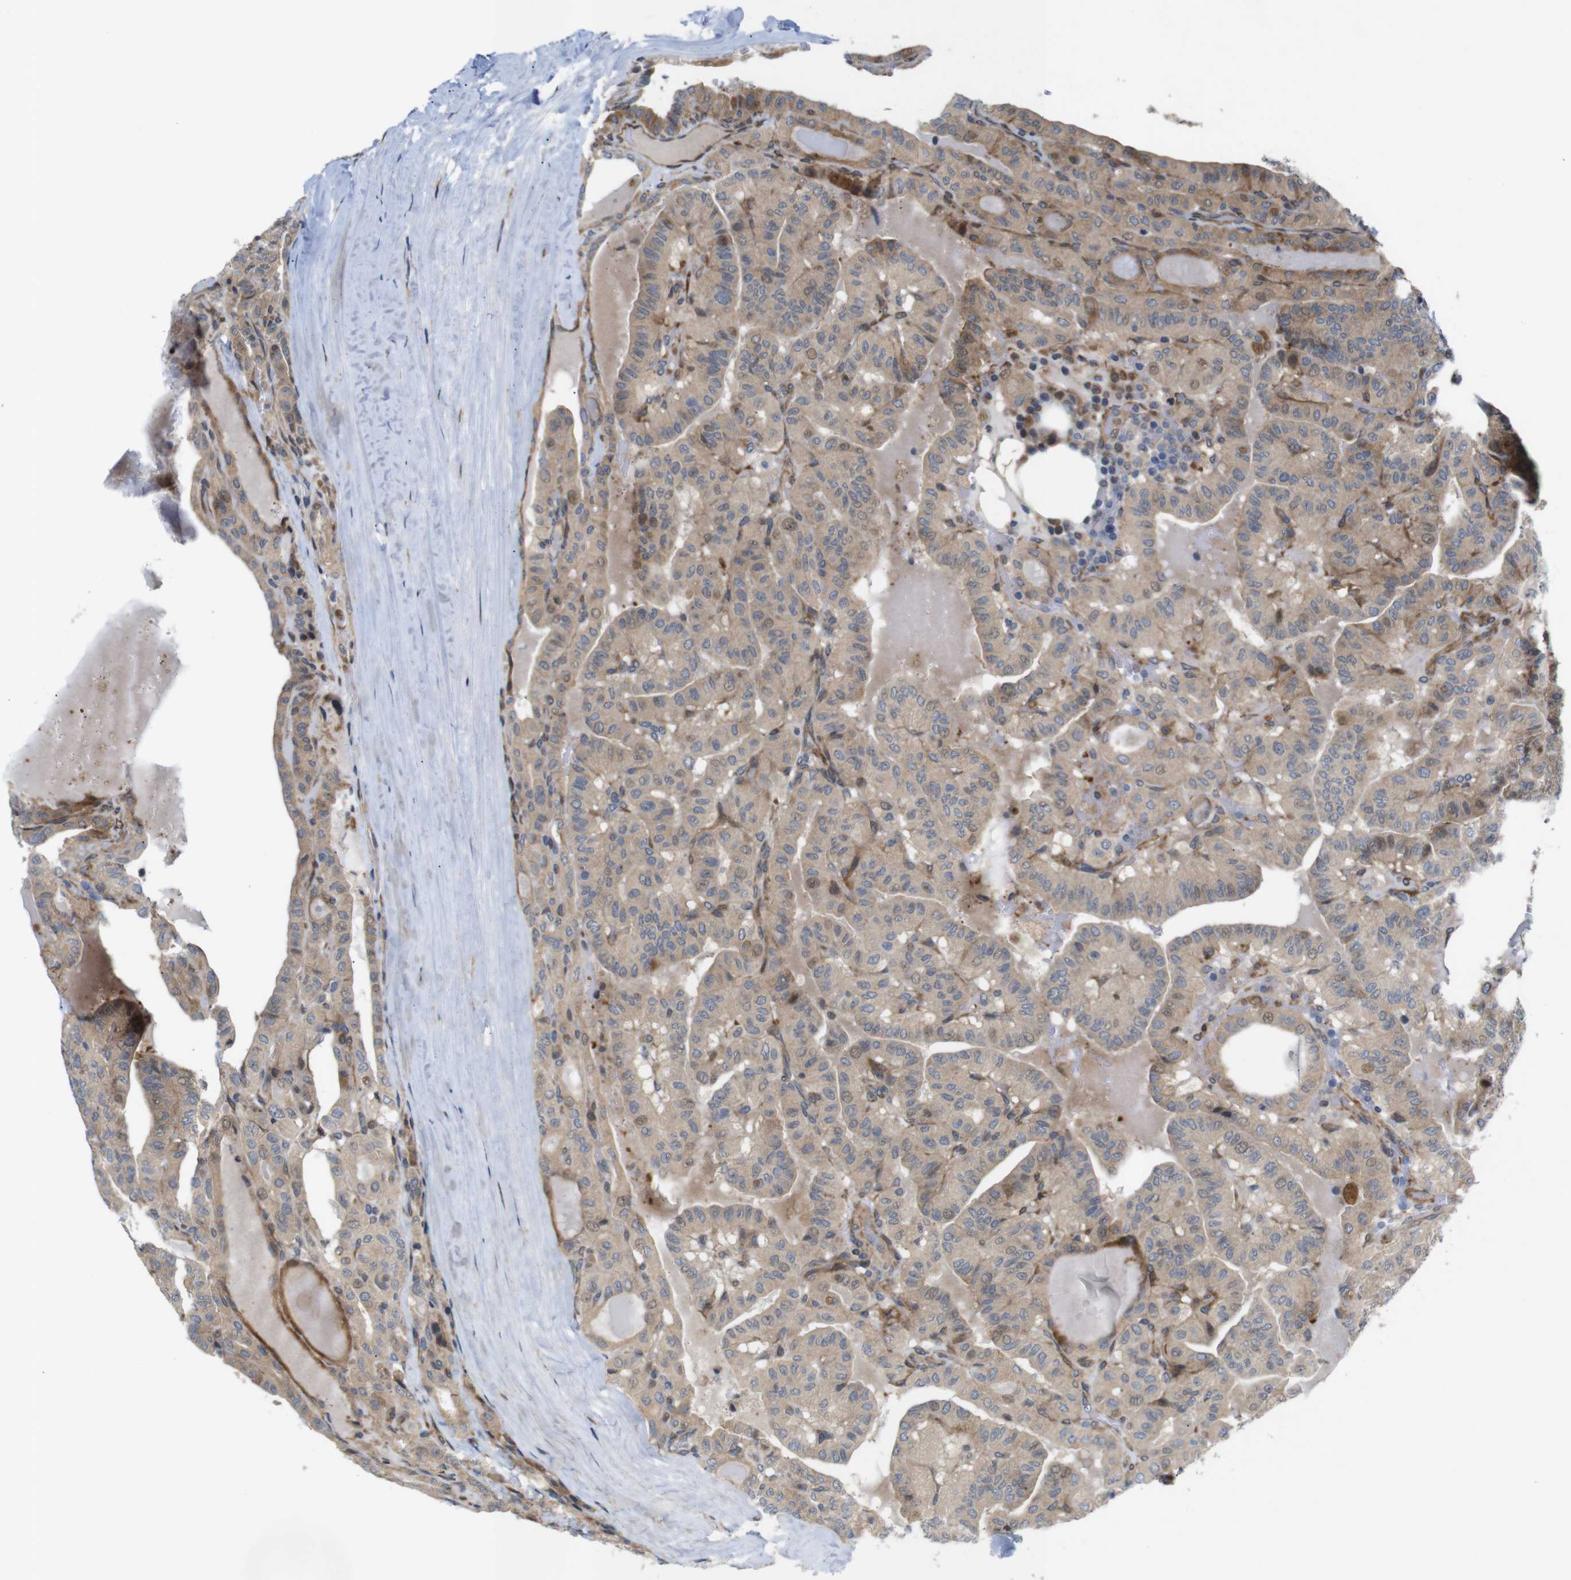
{"staining": {"intensity": "weak", "quantity": ">75%", "location": "cytoplasmic/membranous"}, "tissue": "head and neck cancer", "cell_type": "Tumor cells", "image_type": "cancer", "snomed": [{"axis": "morphology", "description": "Squamous cell carcinoma, NOS"}, {"axis": "topography", "description": "Oral tissue"}, {"axis": "topography", "description": "Head-Neck"}], "caption": "Immunohistochemical staining of human head and neck cancer demonstrates weak cytoplasmic/membranous protein positivity in about >75% of tumor cells. (DAB IHC, brown staining for protein, blue staining for nuclei).", "gene": "P3H2", "patient": {"sex": "female", "age": 50}}